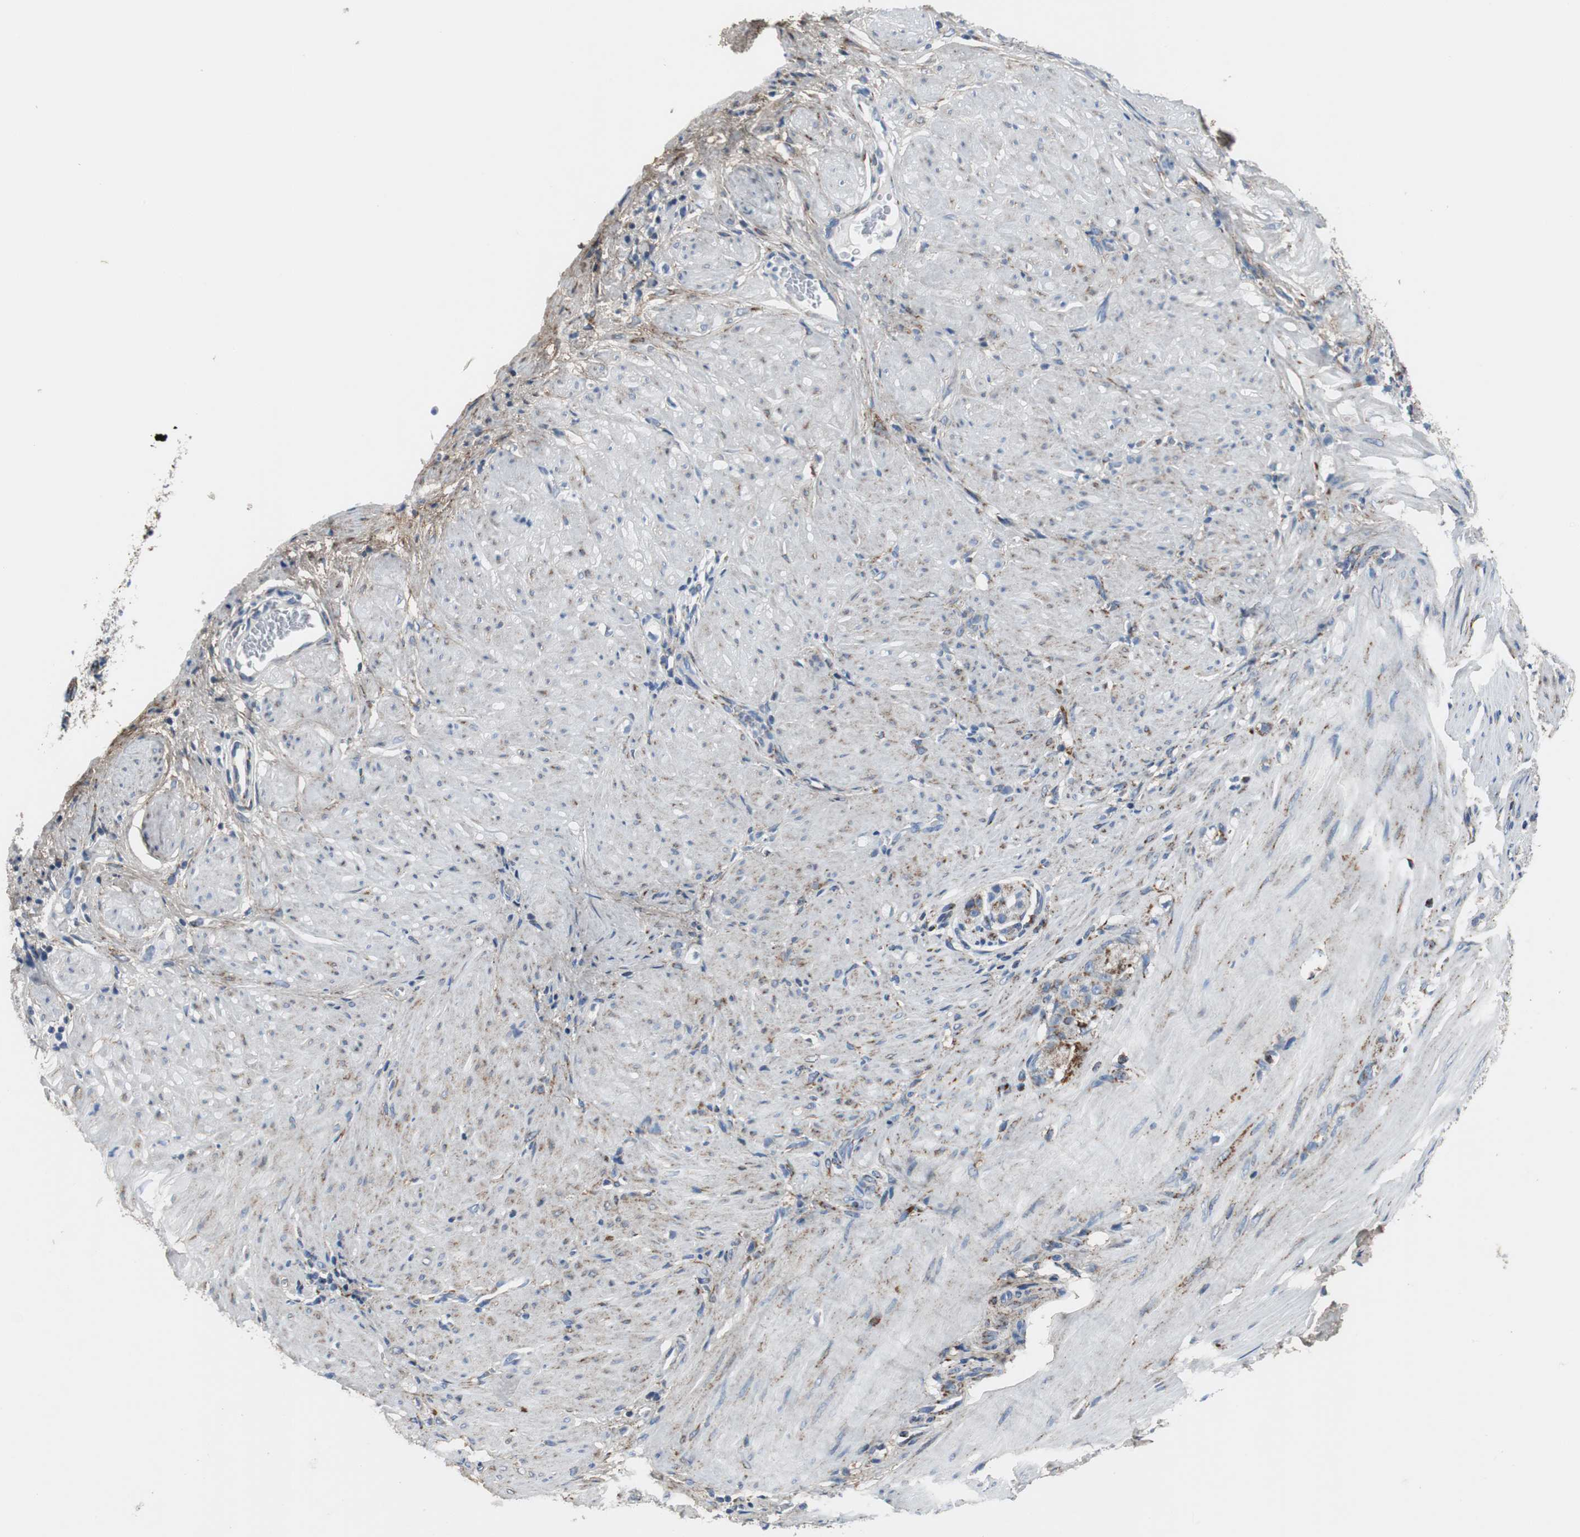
{"staining": {"intensity": "moderate", "quantity": "25%-75%", "location": "cytoplasmic/membranous"}, "tissue": "stomach cancer", "cell_type": "Tumor cells", "image_type": "cancer", "snomed": [{"axis": "morphology", "description": "Adenocarcinoma, NOS"}, {"axis": "topography", "description": "Stomach"}], "caption": "A micrograph of human stomach cancer stained for a protein demonstrates moderate cytoplasmic/membranous brown staining in tumor cells.", "gene": "C1QTNF7", "patient": {"sex": "male", "age": 82}}